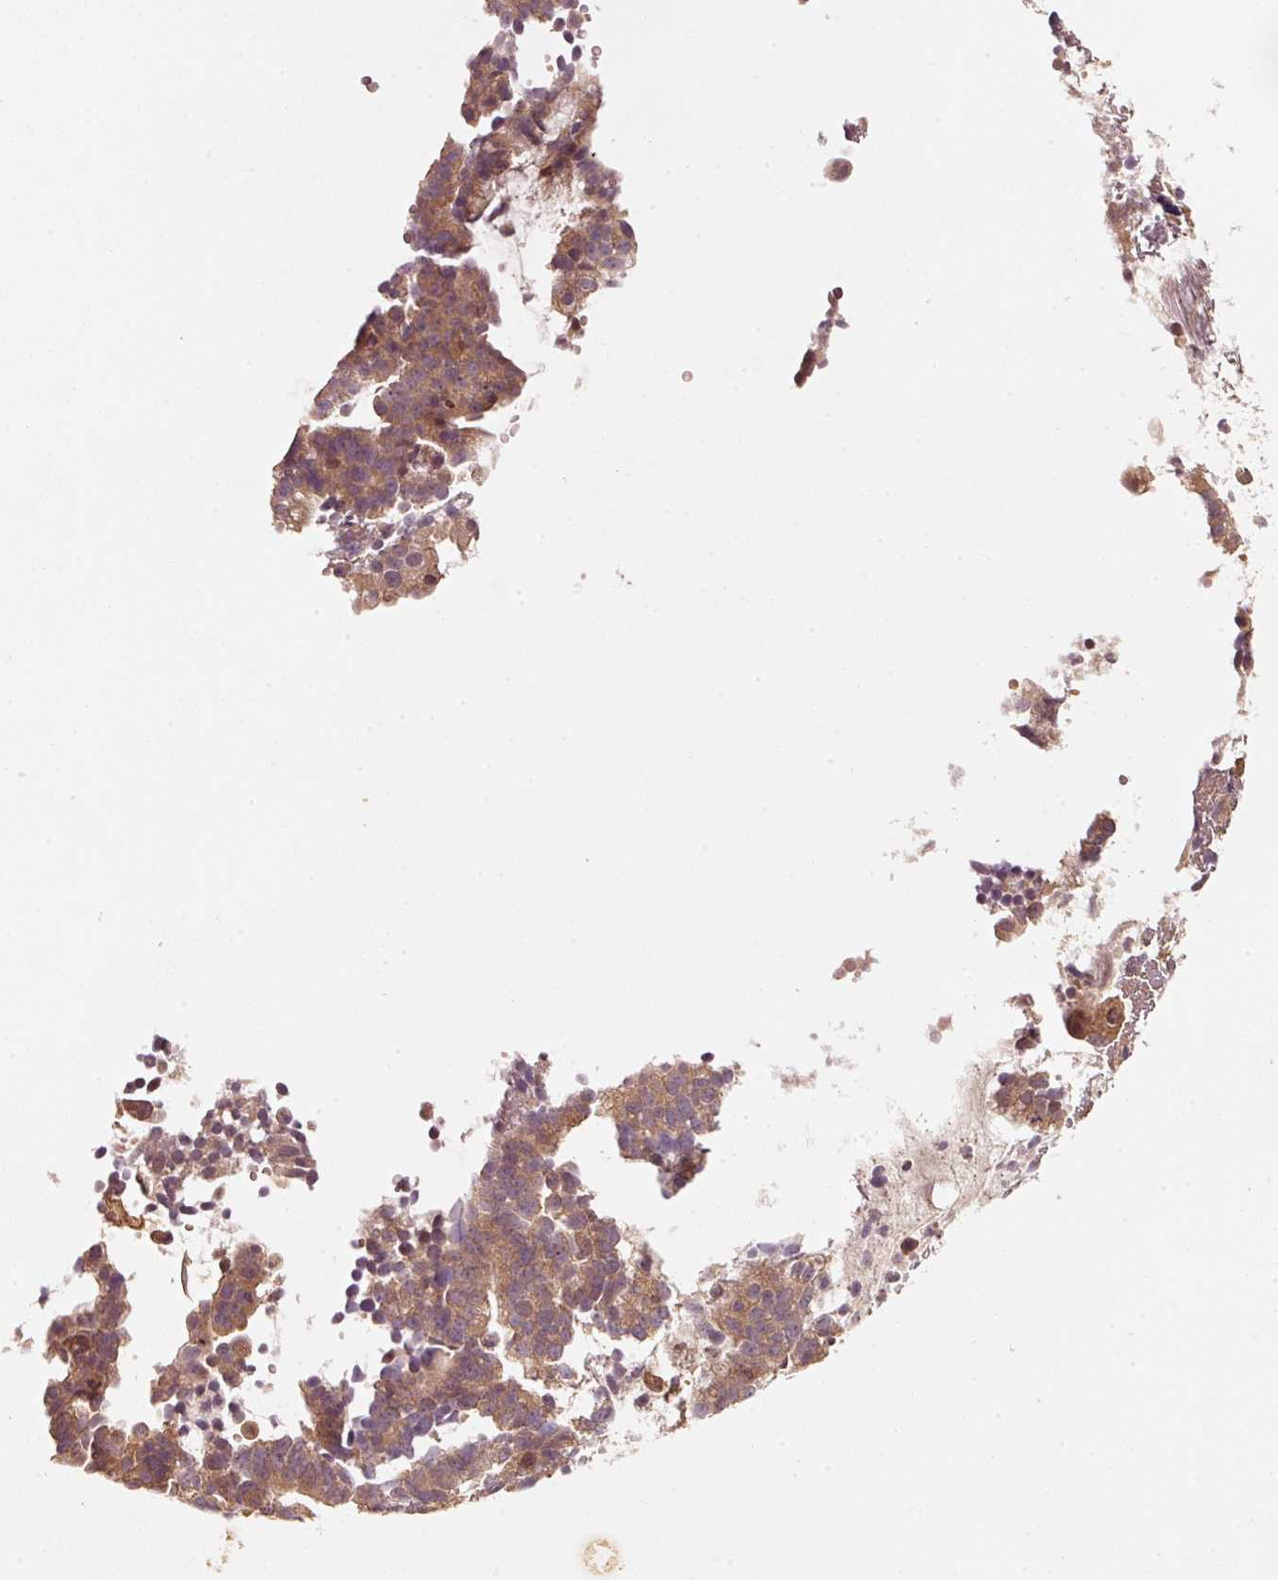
{"staining": {"intensity": "weak", "quantity": ">75%", "location": "cytoplasmic/membranous"}, "tissue": "endometrial cancer", "cell_type": "Tumor cells", "image_type": "cancer", "snomed": [{"axis": "morphology", "description": "Adenocarcinoma, NOS"}, {"axis": "topography", "description": "Endometrium"}], "caption": "A low amount of weak cytoplasmic/membranous staining is appreciated in approximately >75% of tumor cells in adenocarcinoma (endometrial) tissue. (brown staining indicates protein expression, while blue staining denotes nuclei).", "gene": "RRAS2", "patient": {"sex": "female", "age": 76}}